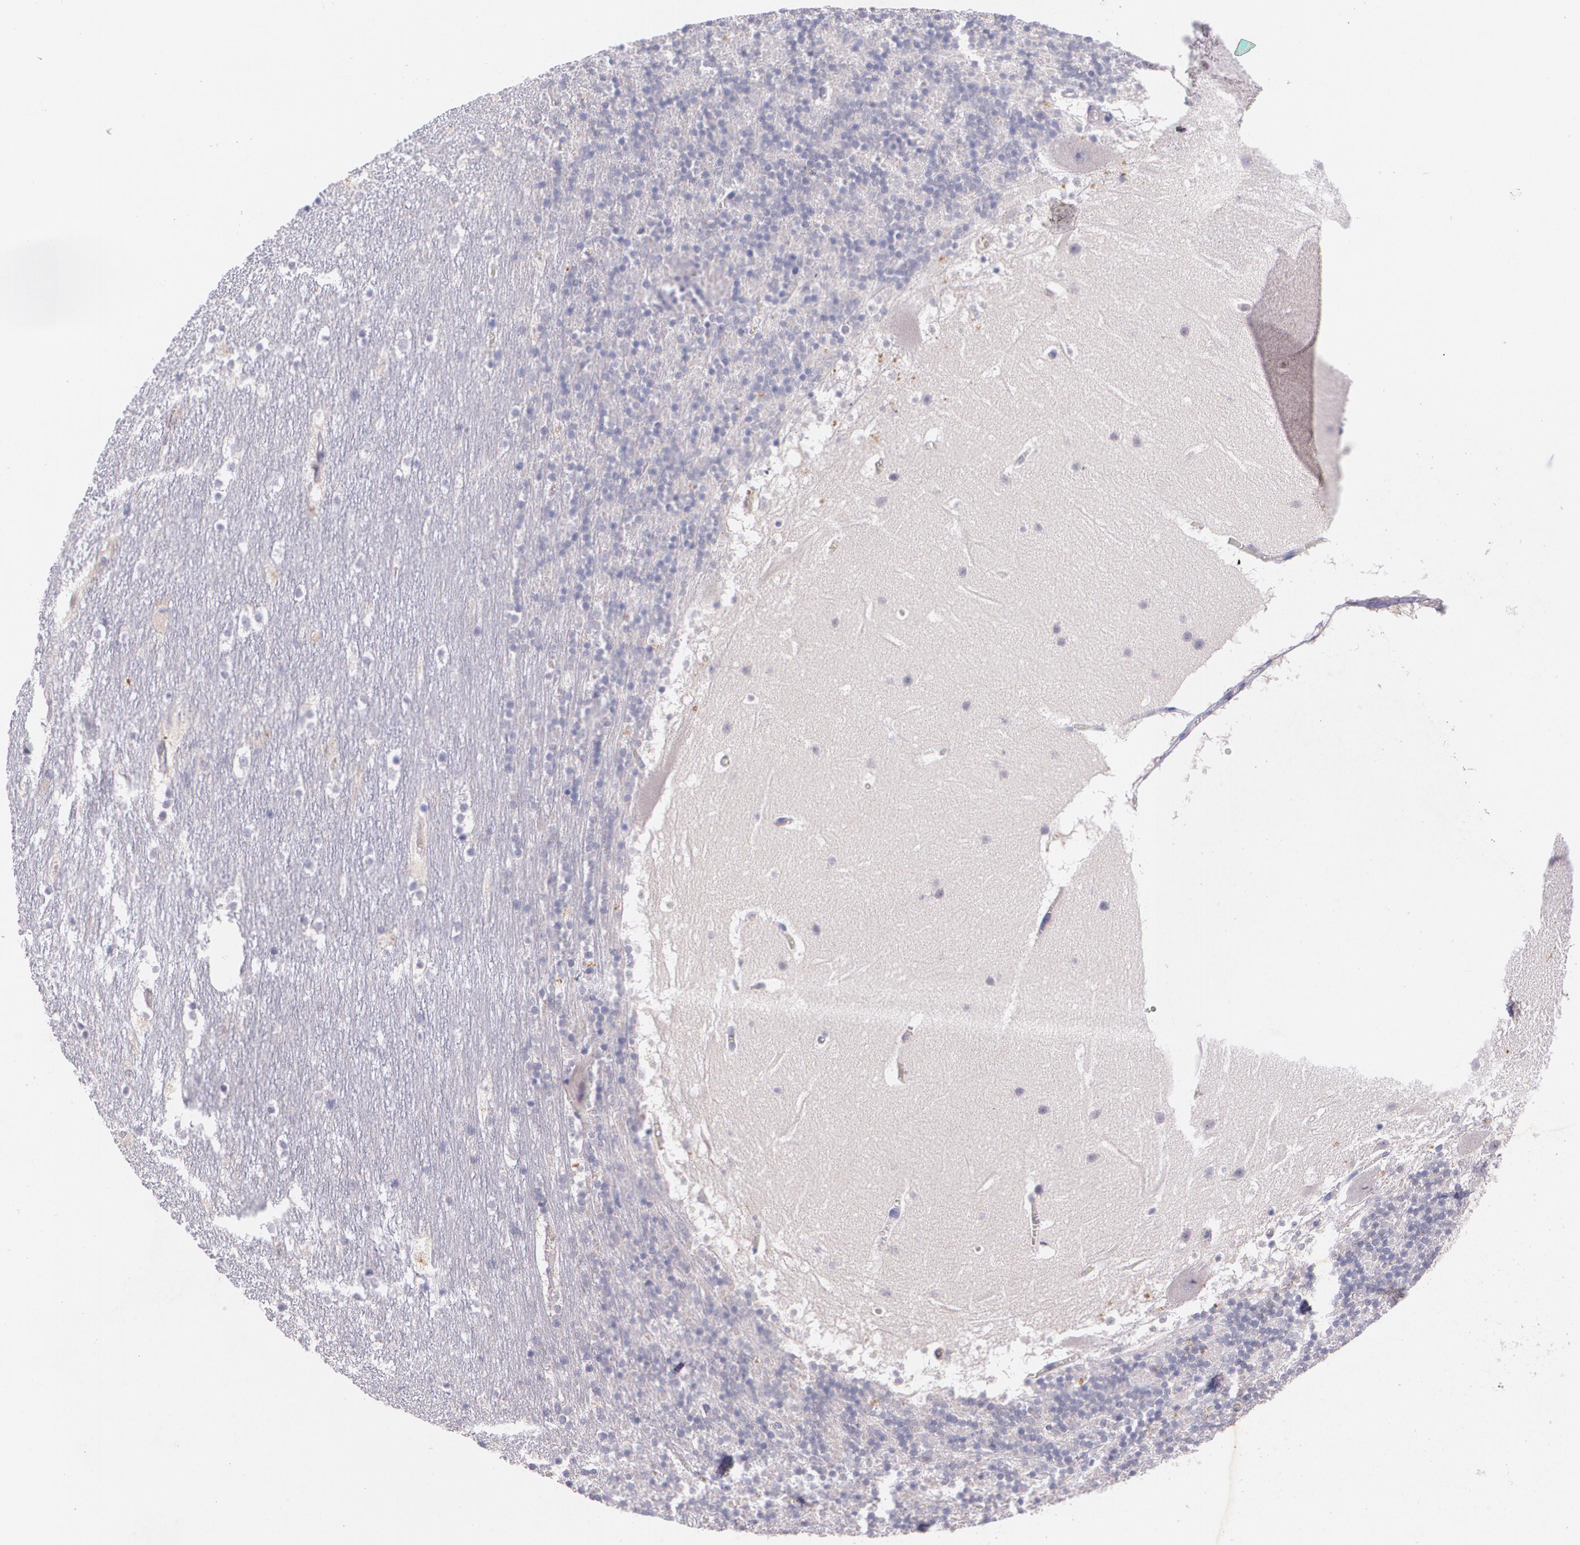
{"staining": {"intensity": "negative", "quantity": "none", "location": "none"}, "tissue": "cerebellum", "cell_type": "Cells in granular layer", "image_type": "normal", "snomed": [{"axis": "morphology", "description": "Normal tissue, NOS"}, {"axis": "topography", "description": "Cerebellum"}], "caption": "This is a photomicrograph of IHC staining of normal cerebellum, which shows no expression in cells in granular layer.", "gene": "TM4SF1", "patient": {"sex": "male", "age": 45}}